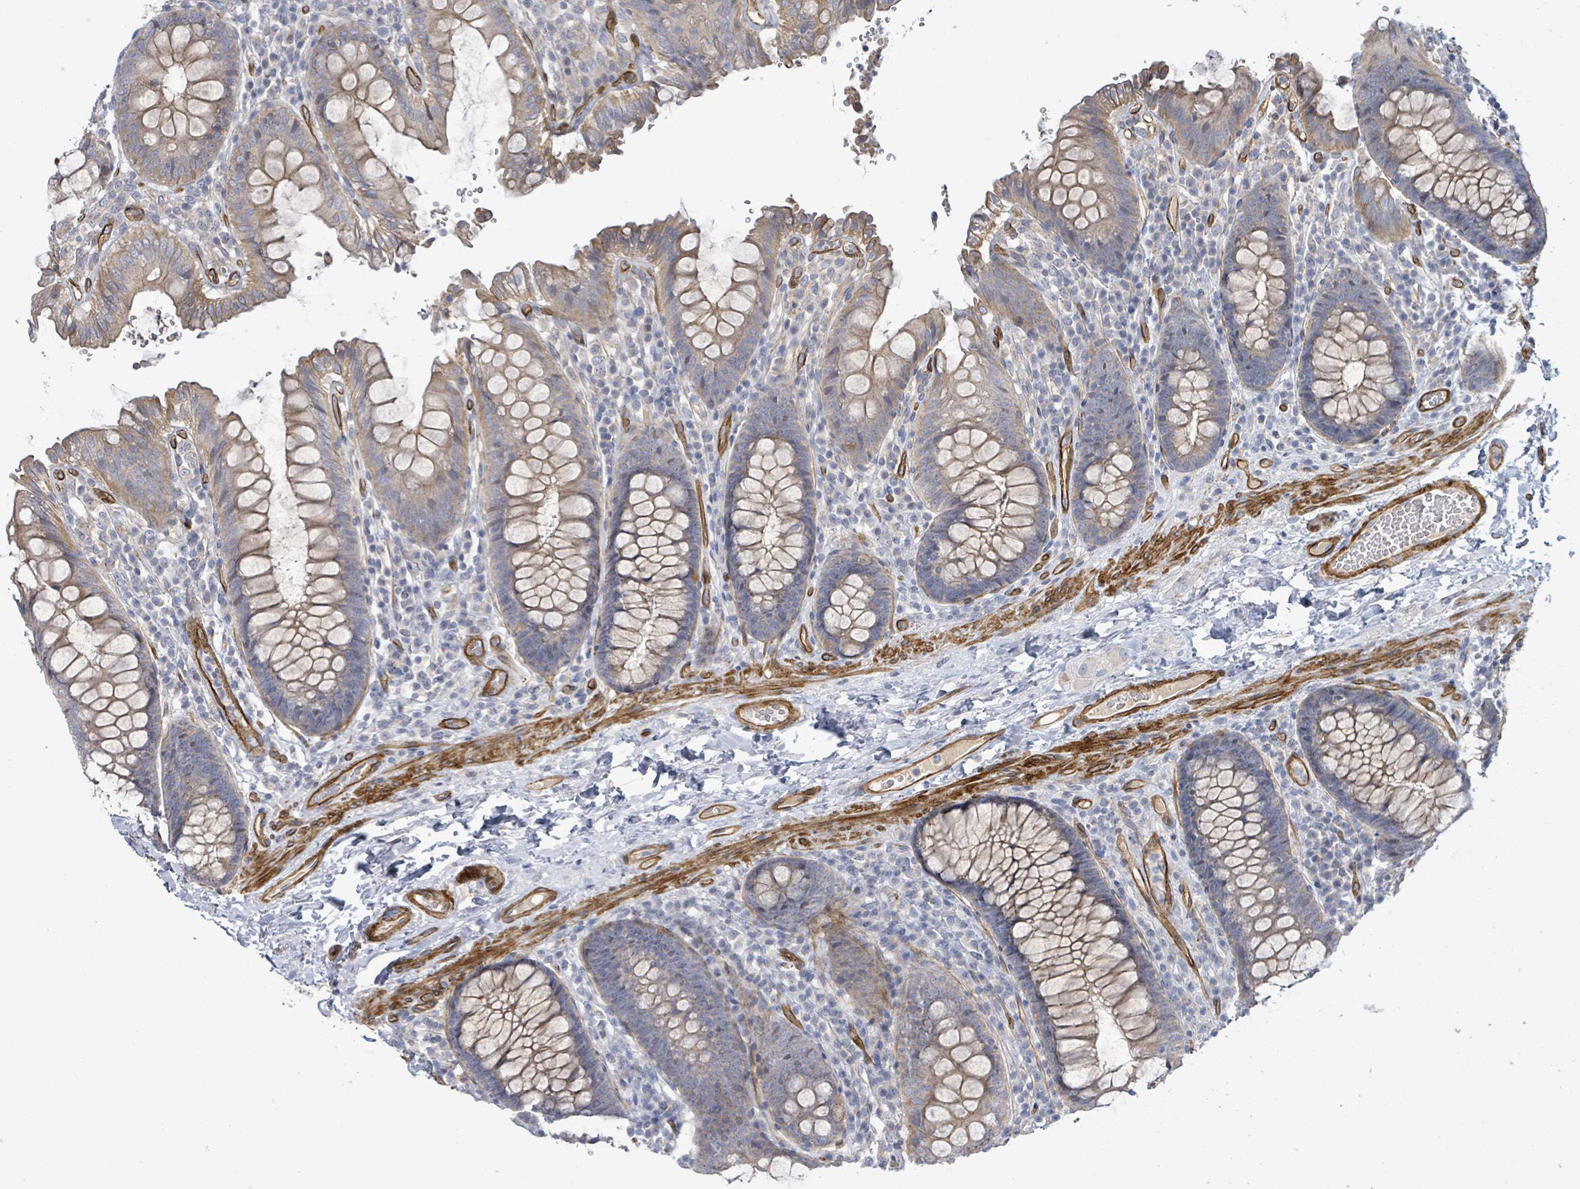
{"staining": {"intensity": "strong", "quantity": ">75%", "location": "cytoplasmic/membranous"}, "tissue": "colon", "cell_type": "Endothelial cells", "image_type": "normal", "snomed": [{"axis": "morphology", "description": "Normal tissue, NOS"}, {"axis": "topography", "description": "Colon"}], "caption": "The micrograph demonstrates staining of benign colon, revealing strong cytoplasmic/membranous protein staining (brown color) within endothelial cells.", "gene": "KANK3", "patient": {"sex": "male", "age": 84}}